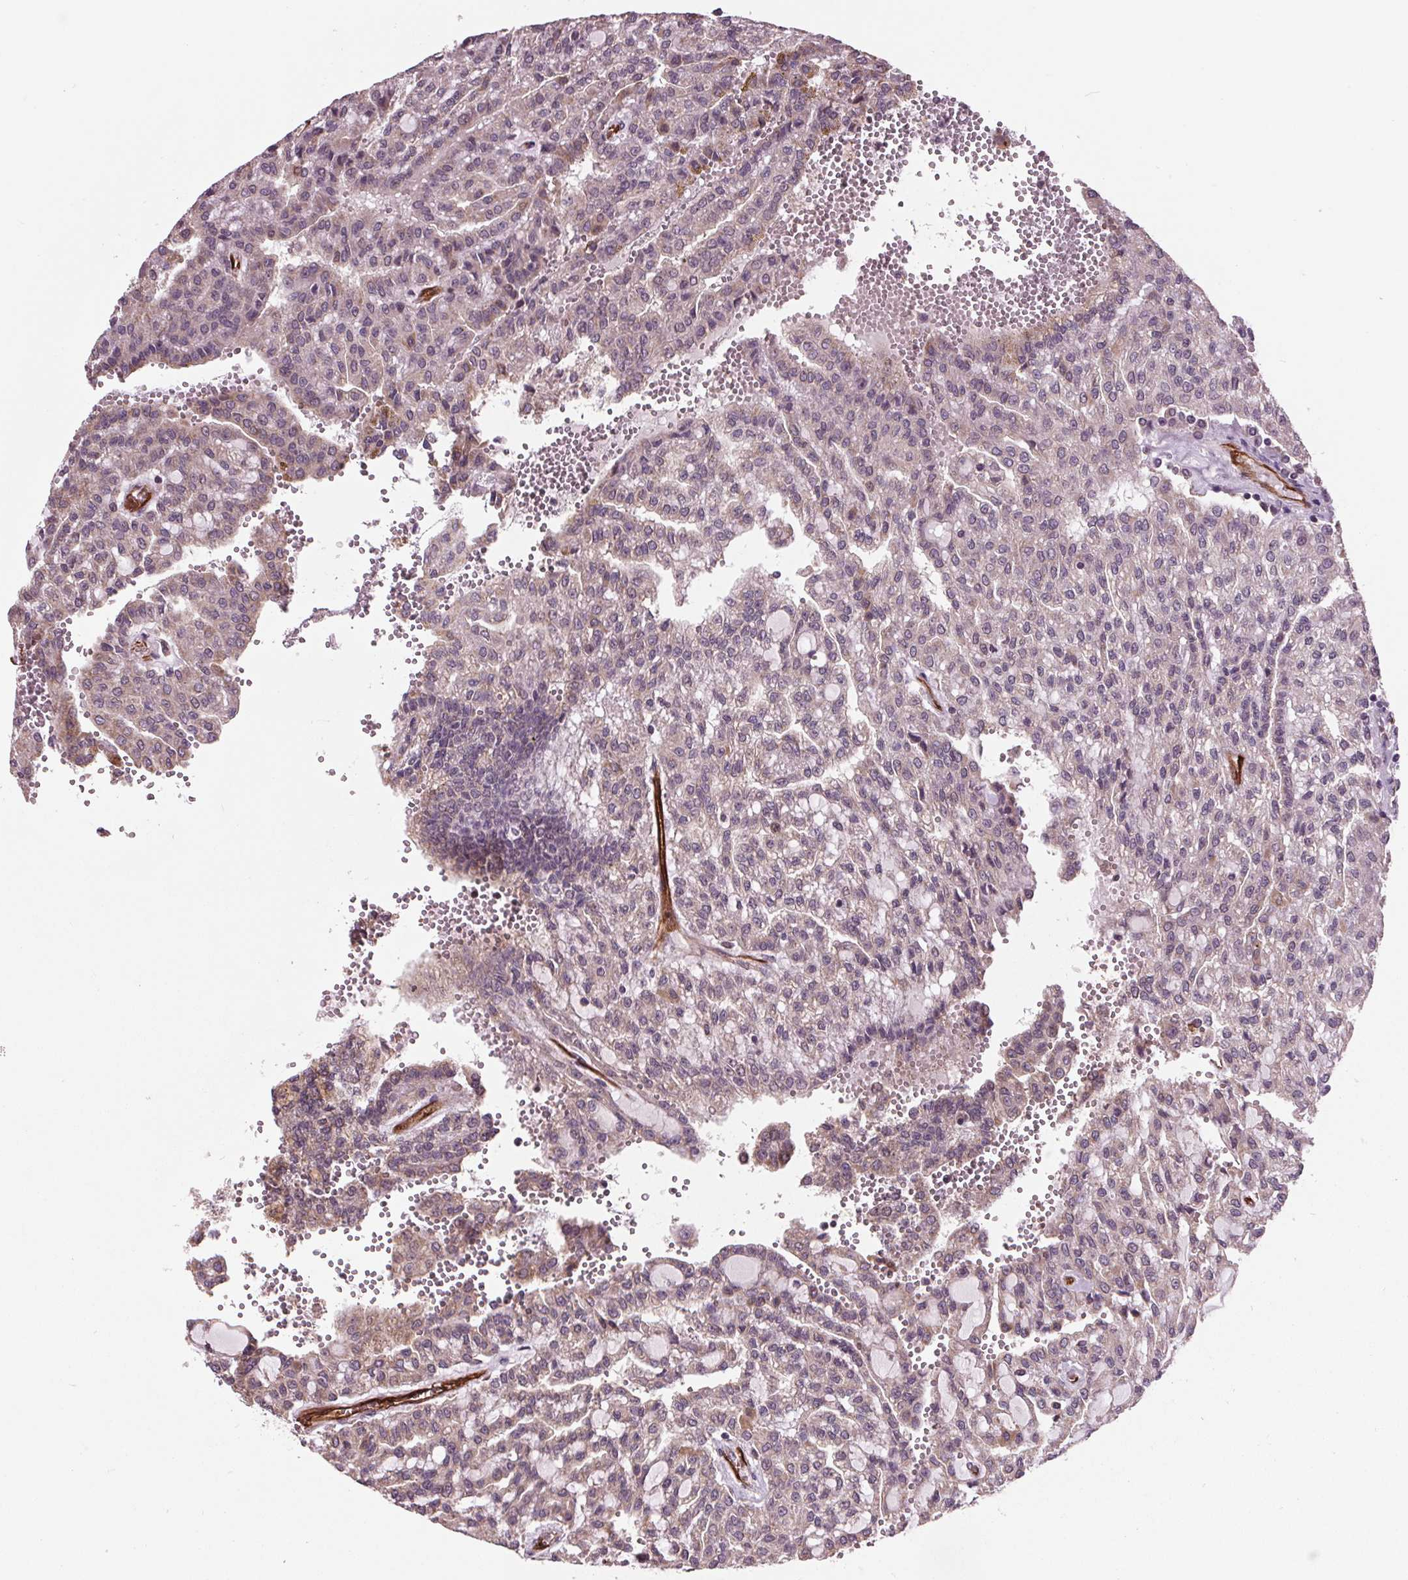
{"staining": {"intensity": "weak", "quantity": "<25%", "location": "cytoplasmic/membranous"}, "tissue": "renal cancer", "cell_type": "Tumor cells", "image_type": "cancer", "snomed": [{"axis": "morphology", "description": "Adenocarcinoma, NOS"}, {"axis": "topography", "description": "Kidney"}], "caption": "A high-resolution image shows immunohistochemistry (IHC) staining of renal cancer (adenocarcinoma), which exhibits no significant staining in tumor cells.", "gene": "MAPK8", "patient": {"sex": "male", "age": 63}}